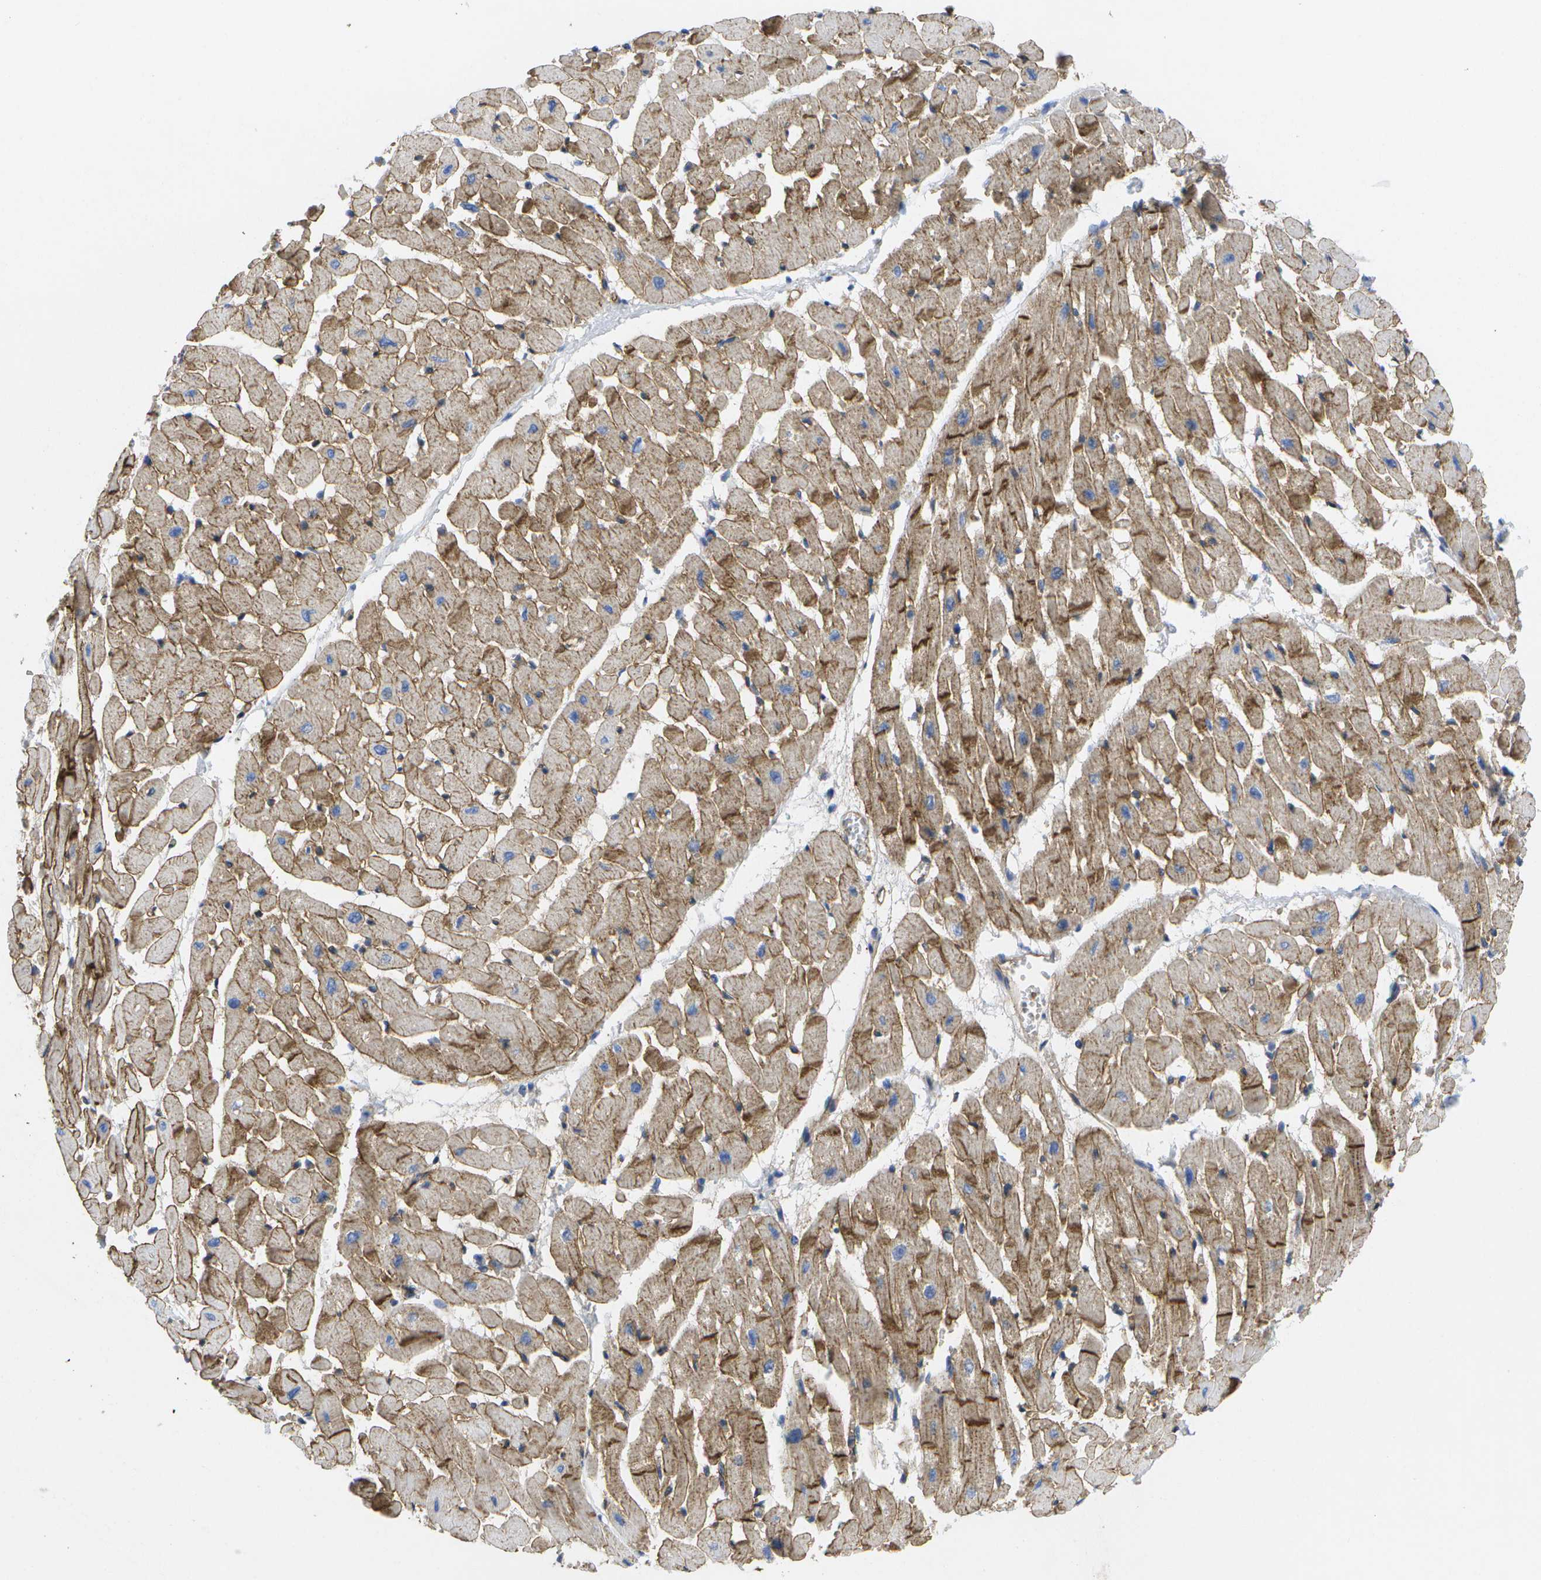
{"staining": {"intensity": "moderate", "quantity": ">75%", "location": "cytoplasmic/membranous"}, "tissue": "heart muscle", "cell_type": "Cardiomyocytes", "image_type": "normal", "snomed": [{"axis": "morphology", "description": "Normal tissue, NOS"}, {"axis": "topography", "description": "Heart"}], "caption": "Brown immunohistochemical staining in benign human heart muscle reveals moderate cytoplasmic/membranous positivity in approximately >75% of cardiomyocytes.", "gene": "DYSF", "patient": {"sex": "male", "age": 45}}